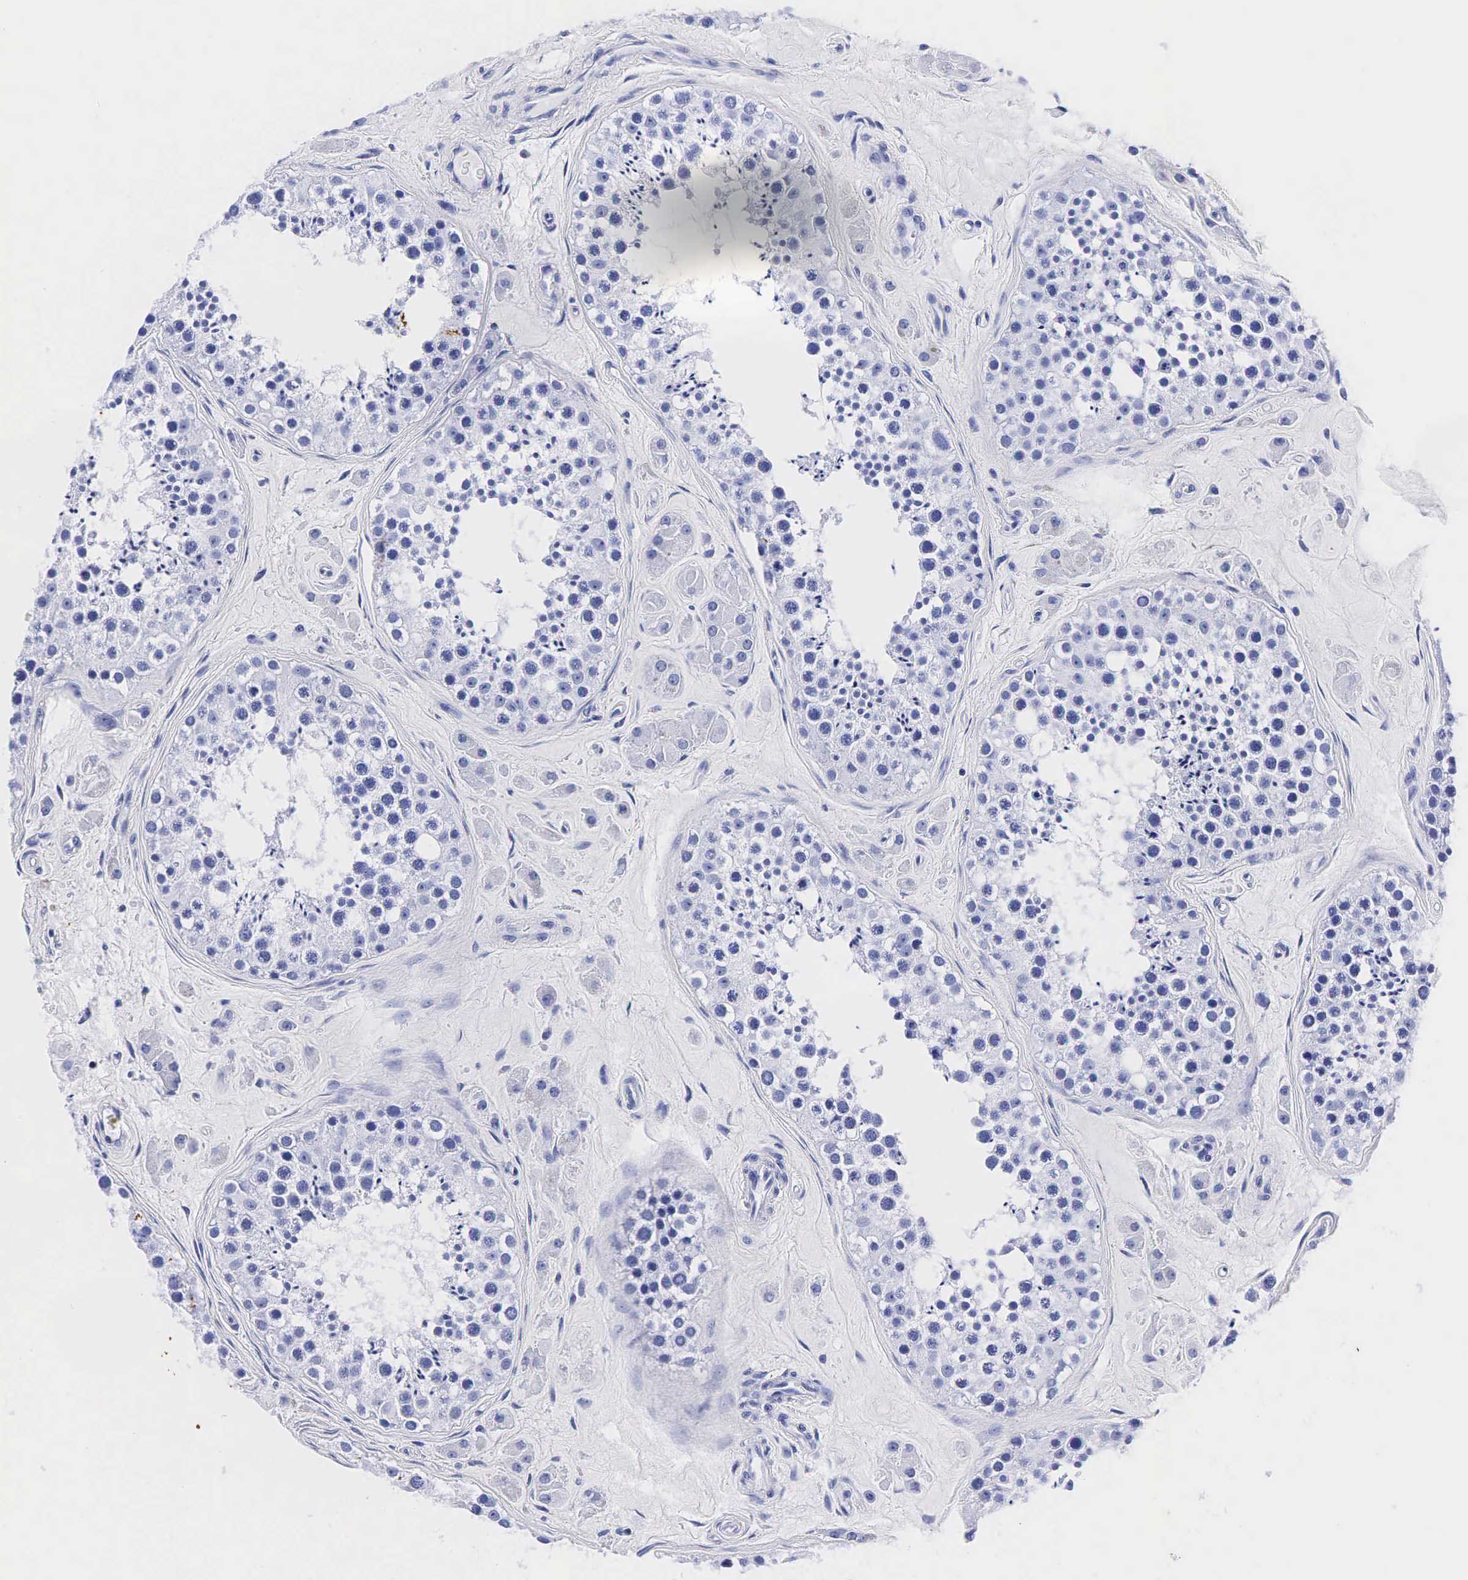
{"staining": {"intensity": "negative", "quantity": "none", "location": "none"}, "tissue": "testis", "cell_type": "Cells in seminiferous ducts", "image_type": "normal", "snomed": [{"axis": "morphology", "description": "Normal tissue, NOS"}, {"axis": "topography", "description": "Testis"}], "caption": "A histopathology image of human testis is negative for staining in cells in seminiferous ducts. (DAB immunohistochemistry (IHC), high magnification).", "gene": "ACP3", "patient": {"sex": "male", "age": 38}}